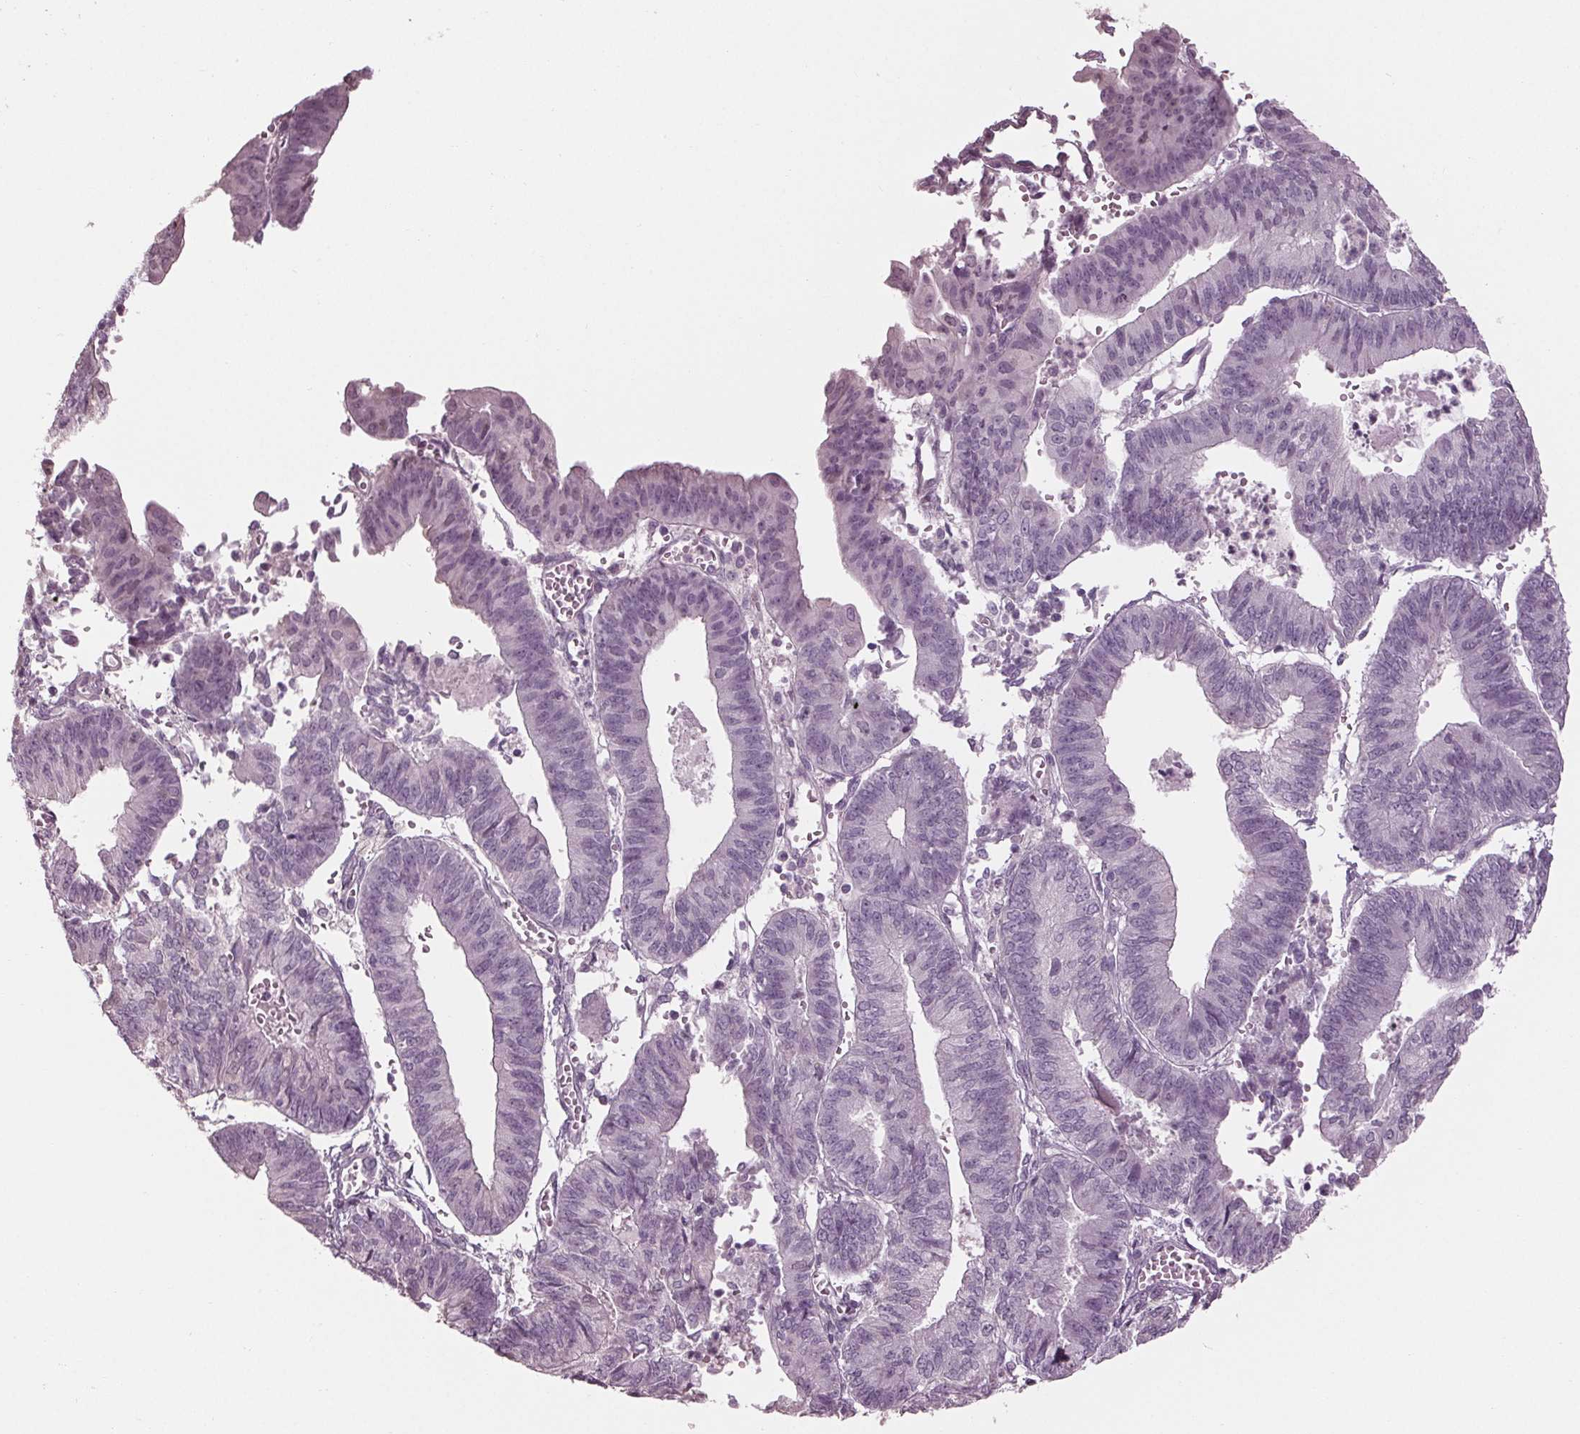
{"staining": {"intensity": "negative", "quantity": "none", "location": "none"}, "tissue": "endometrial cancer", "cell_type": "Tumor cells", "image_type": "cancer", "snomed": [{"axis": "morphology", "description": "Adenocarcinoma, NOS"}, {"axis": "topography", "description": "Endometrium"}], "caption": "This is an immunohistochemistry (IHC) photomicrograph of endometrial cancer. There is no staining in tumor cells.", "gene": "TNNC2", "patient": {"sex": "female", "age": 65}}